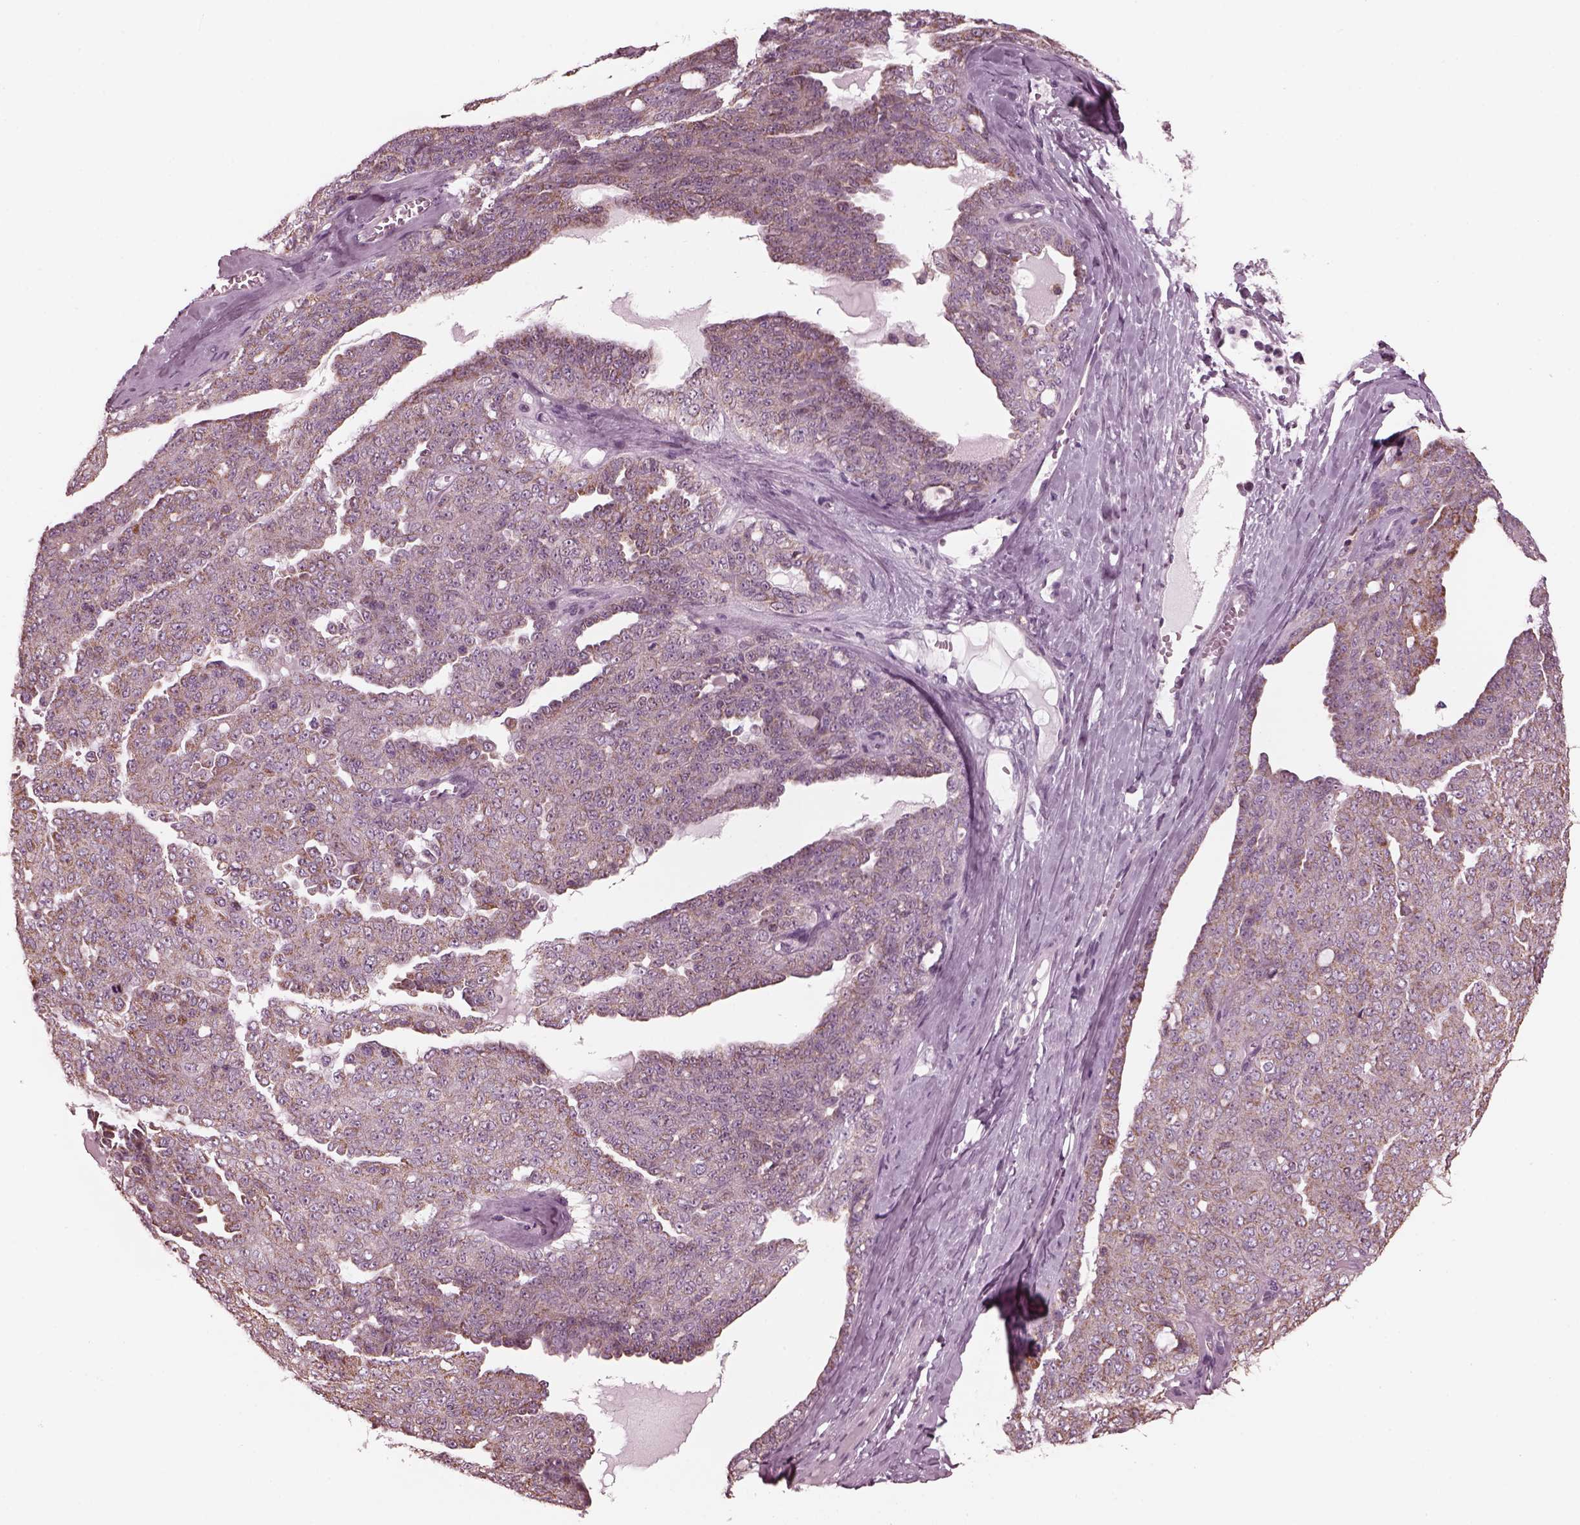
{"staining": {"intensity": "moderate", "quantity": "<25%", "location": "cytoplasmic/membranous"}, "tissue": "ovarian cancer", "cell_type": "Tumor cells", "image_type": "cancer", "snomed": [{"axis": "morphology", "description": "Cystadenocarcinoma, serous, NOS"}, {"axis": "topography", "description": "Ovary"}], "caption": "Immunohistochemistry (IHC) staining of serous cystadenocarcinoma (ovarian), which displays low levels of moderate cytoplasmic/membranous positivity in approximately <25% of tumor cells indicating moderate cytoplasmic/membranous protein positivity. The staining was performed using DAB (3,3'-diaminobenzidine) (brown) for protein detection and nuclei were counterstained in hematoxylin (blue).", "gene": "CELSR3", "patient": {"sex": "female", "age": 71}}